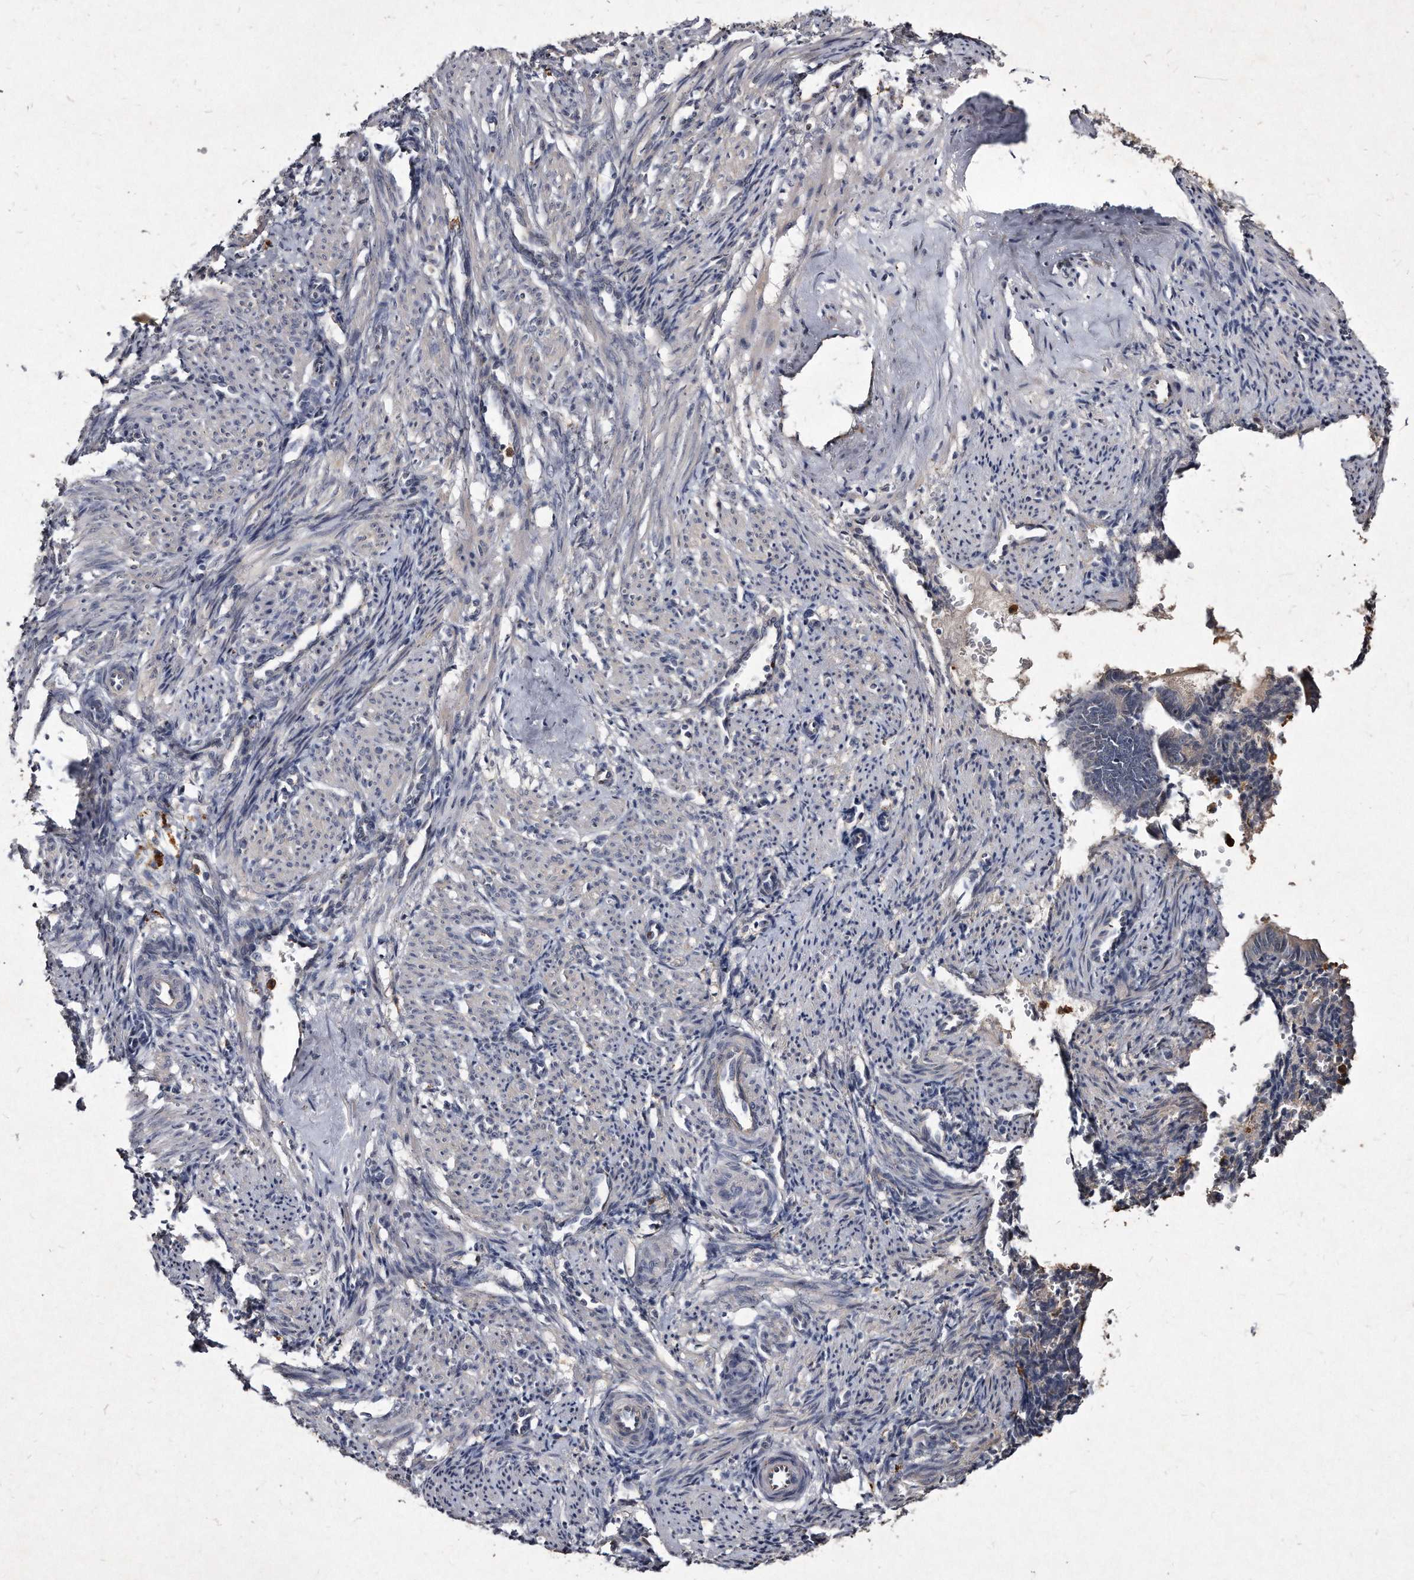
{"staining": {"intensity": "negative", "quantity": "none", "location": "none"}, "tissue": "smooth muscle", "cell_type": "Smooth muscle cells", "image_type": "normal", "snomed": [{"axis": "morphology", "description": "Normal tissue, NOS"}, {"axis": "topography", "description": "Endometrium"}], "caption": "There is no significant expression in smooth muscle cells of smooth muscle. (Brightfield microscopy of DAB immunohistochemistry (IHC) at high magnification).", "gene": "KLHDC3", "patient": {"sex": "female", "age": 33}}